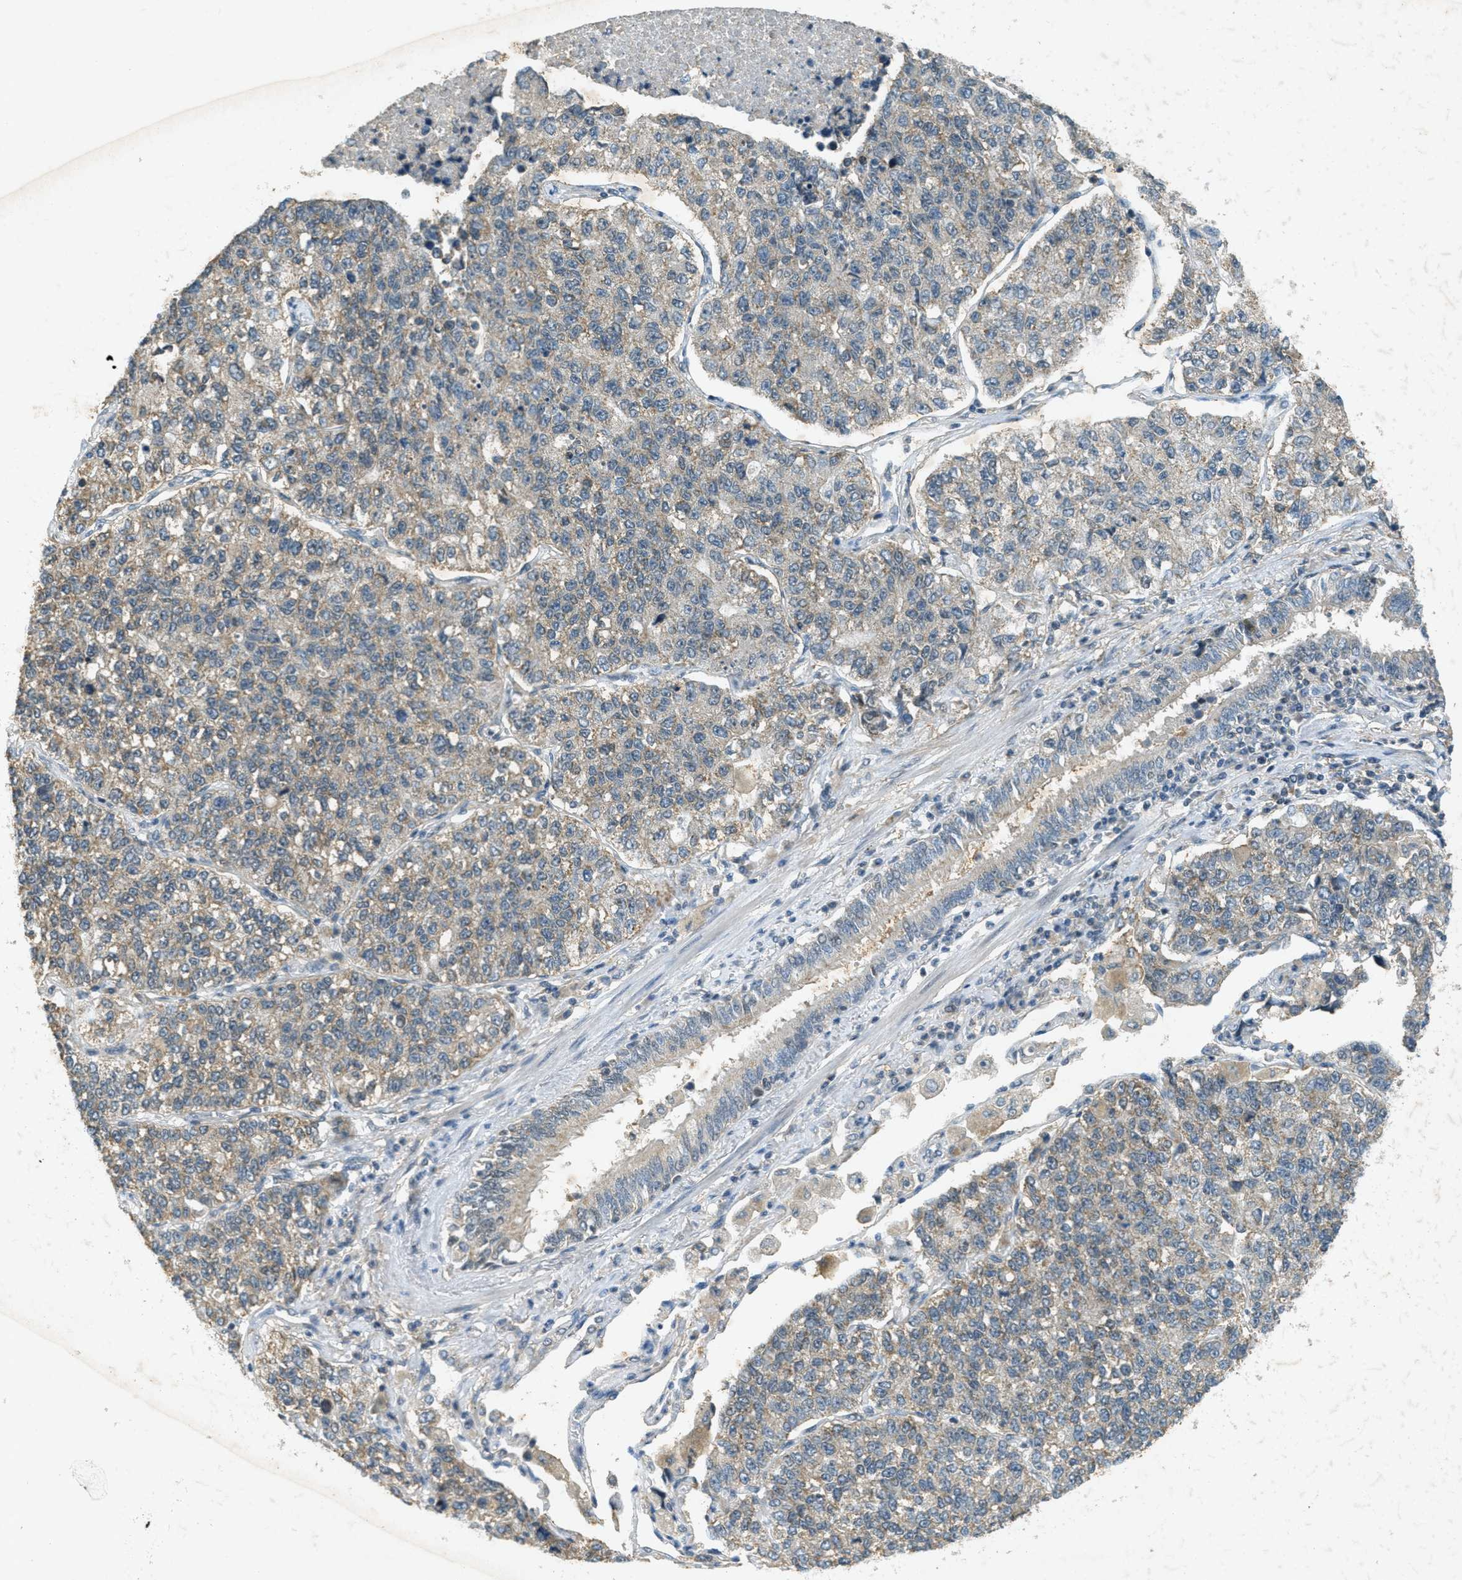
{"staining": {"intensity": "weak", "quantity": "25%-75%", "location": "cytoplasmic/membranous"}, "tissue": "lung cancer", "cell_type": "Tumor cells", "image_type": "cancer", "snomed": [{"axis": "morphology", "description": "Adenocarcinoma, NOS"}, {"axis": "topography", "description": "Lung"}], "caption": "About 25%-75% of tumor cells in lung cancer display weak cytoplasmic/membranous protein positivity as visualized by brown immunohistochemical staining.", "gene": "TCF20", "patient": {"sex": "male", "age": 49}}